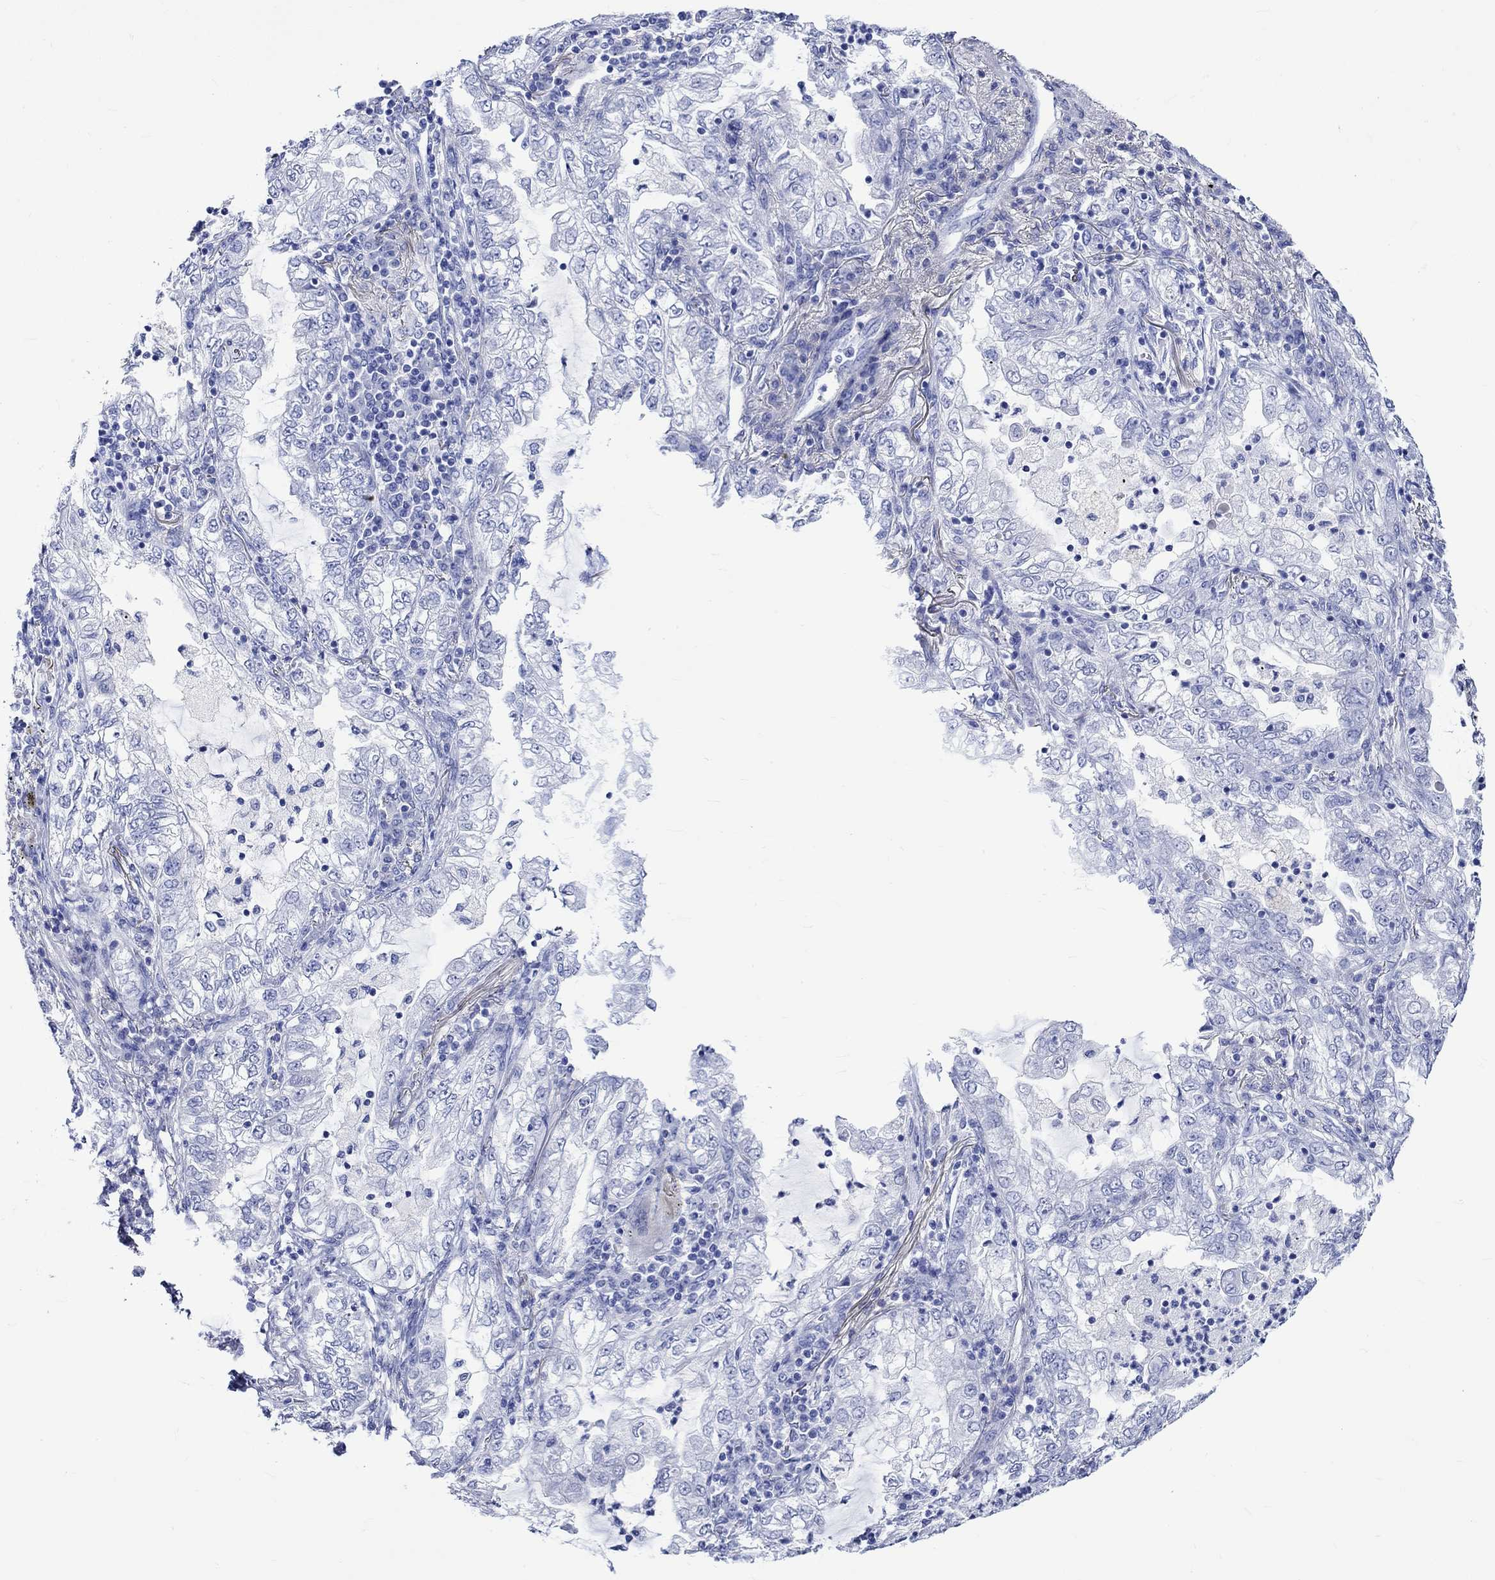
{"staining": {"intensity": "negative", "quantity": "none", "location": "none"}, "tissue": "lung cancer", "cell_type": "Tumor cells", "image_type": "cancer", "snomed": [{"axis": "morphology", "description": "Adenocarcinoma, NOS"}, {"axis": "topography", "description": "Lung"}], "caption": "This is an immunohistochemistry micrograph of human lung cancer. There is no expression in tumor cells.", "gene": "CRYAB", "patient": {"sex": "female", "age": 73}}